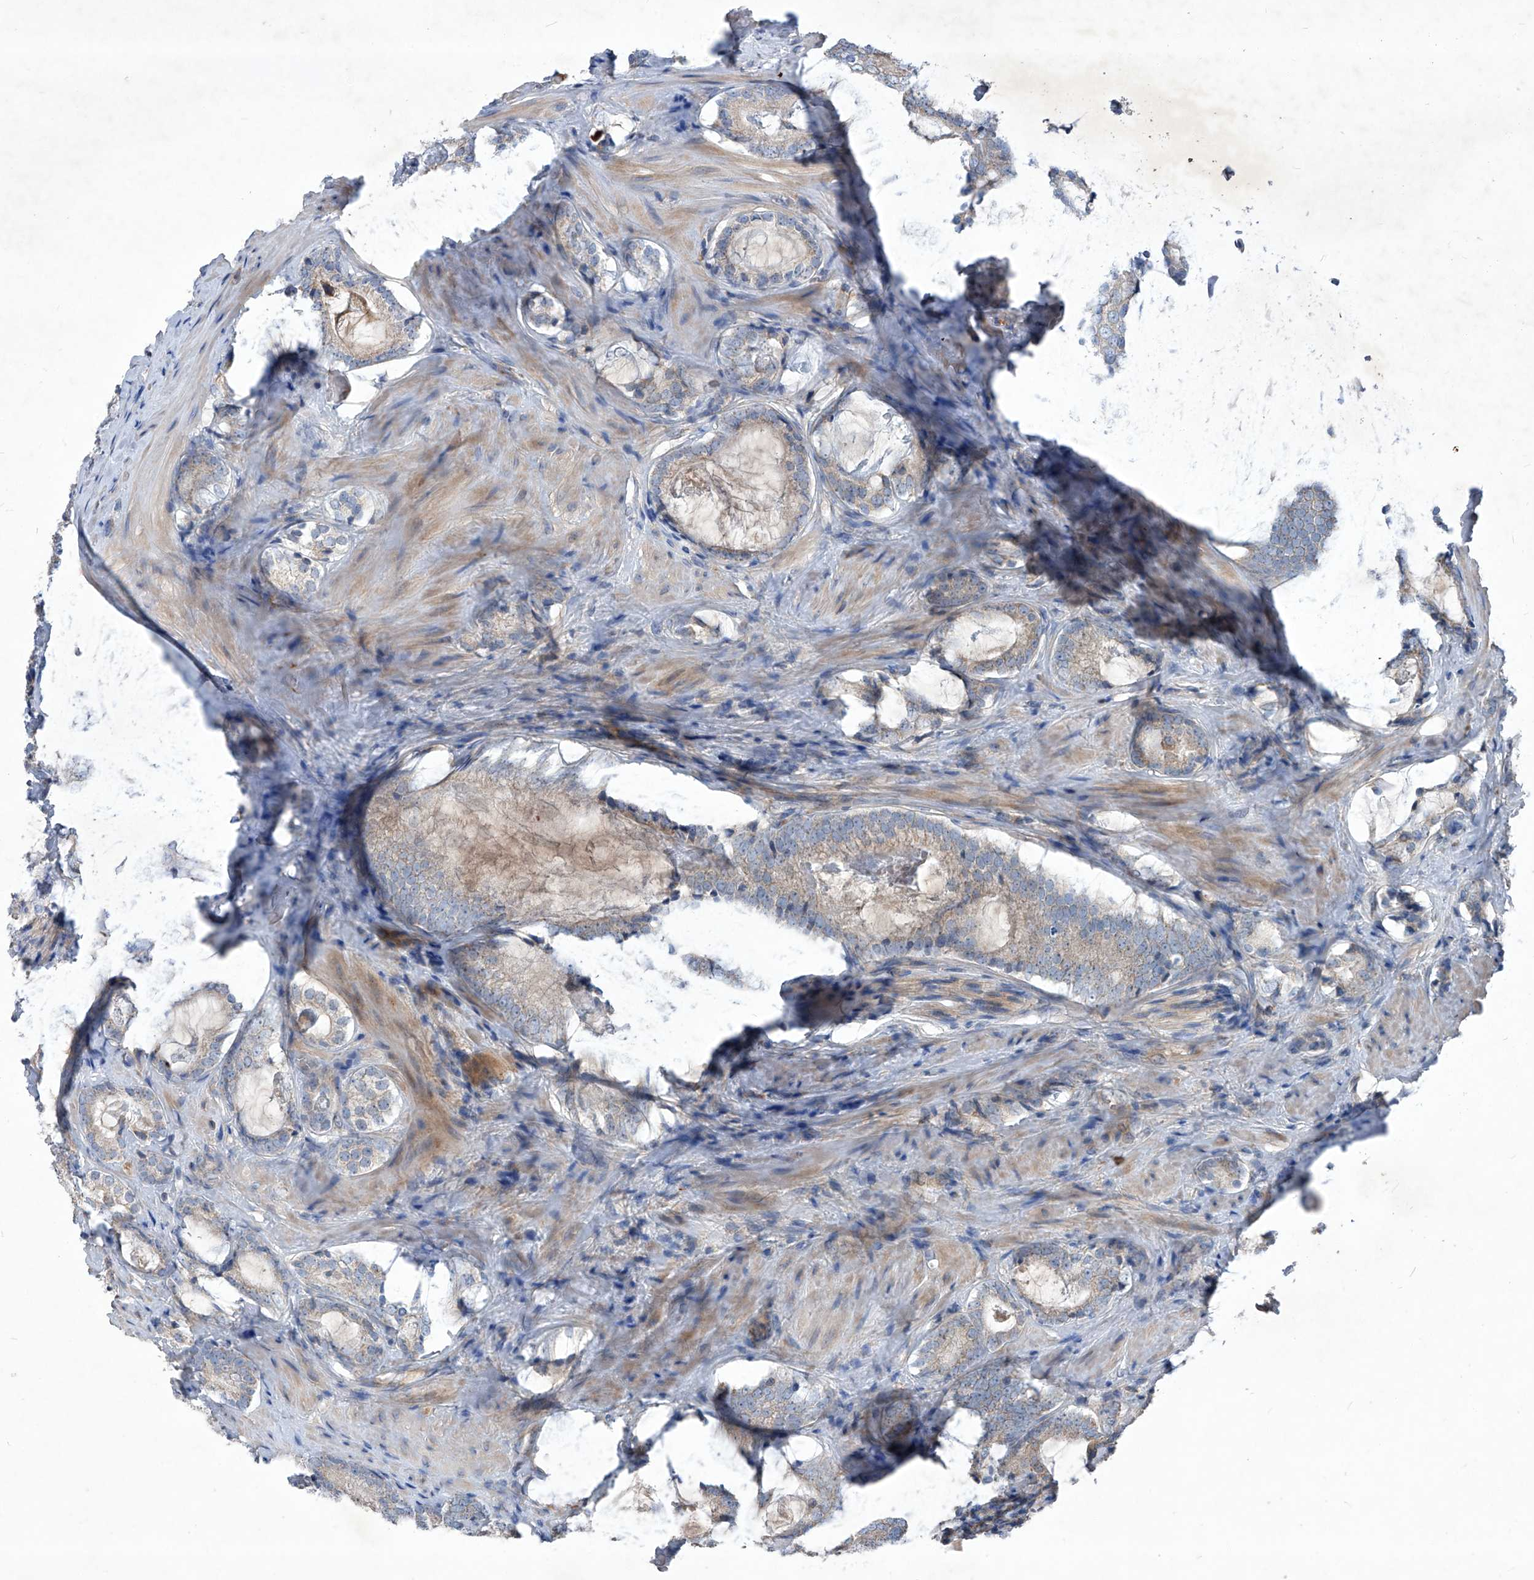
{"staining": {"intensity": "negative", "quantity": "none", "location": "none"}, "tissue": "prostate cancer", "cell_type": "Tumor cells", "image_type": "cancer", "snomed": [{"axis": "morphology", "description": "Adenocarcinoma, High grade"}, {"axis": "topography", "description": "Prostate"}], "caption": "High magnification brightfield microscopy of prostate adenocarcinoma (high-grade) stained with DAB (3,3'-diaminobenzidine) (brown) and counterstained with hematoxylin (blue): tumor cells show no significant positivity.", "gene": "EPHA8", "patient": {"sex": "male", "age": 63}}